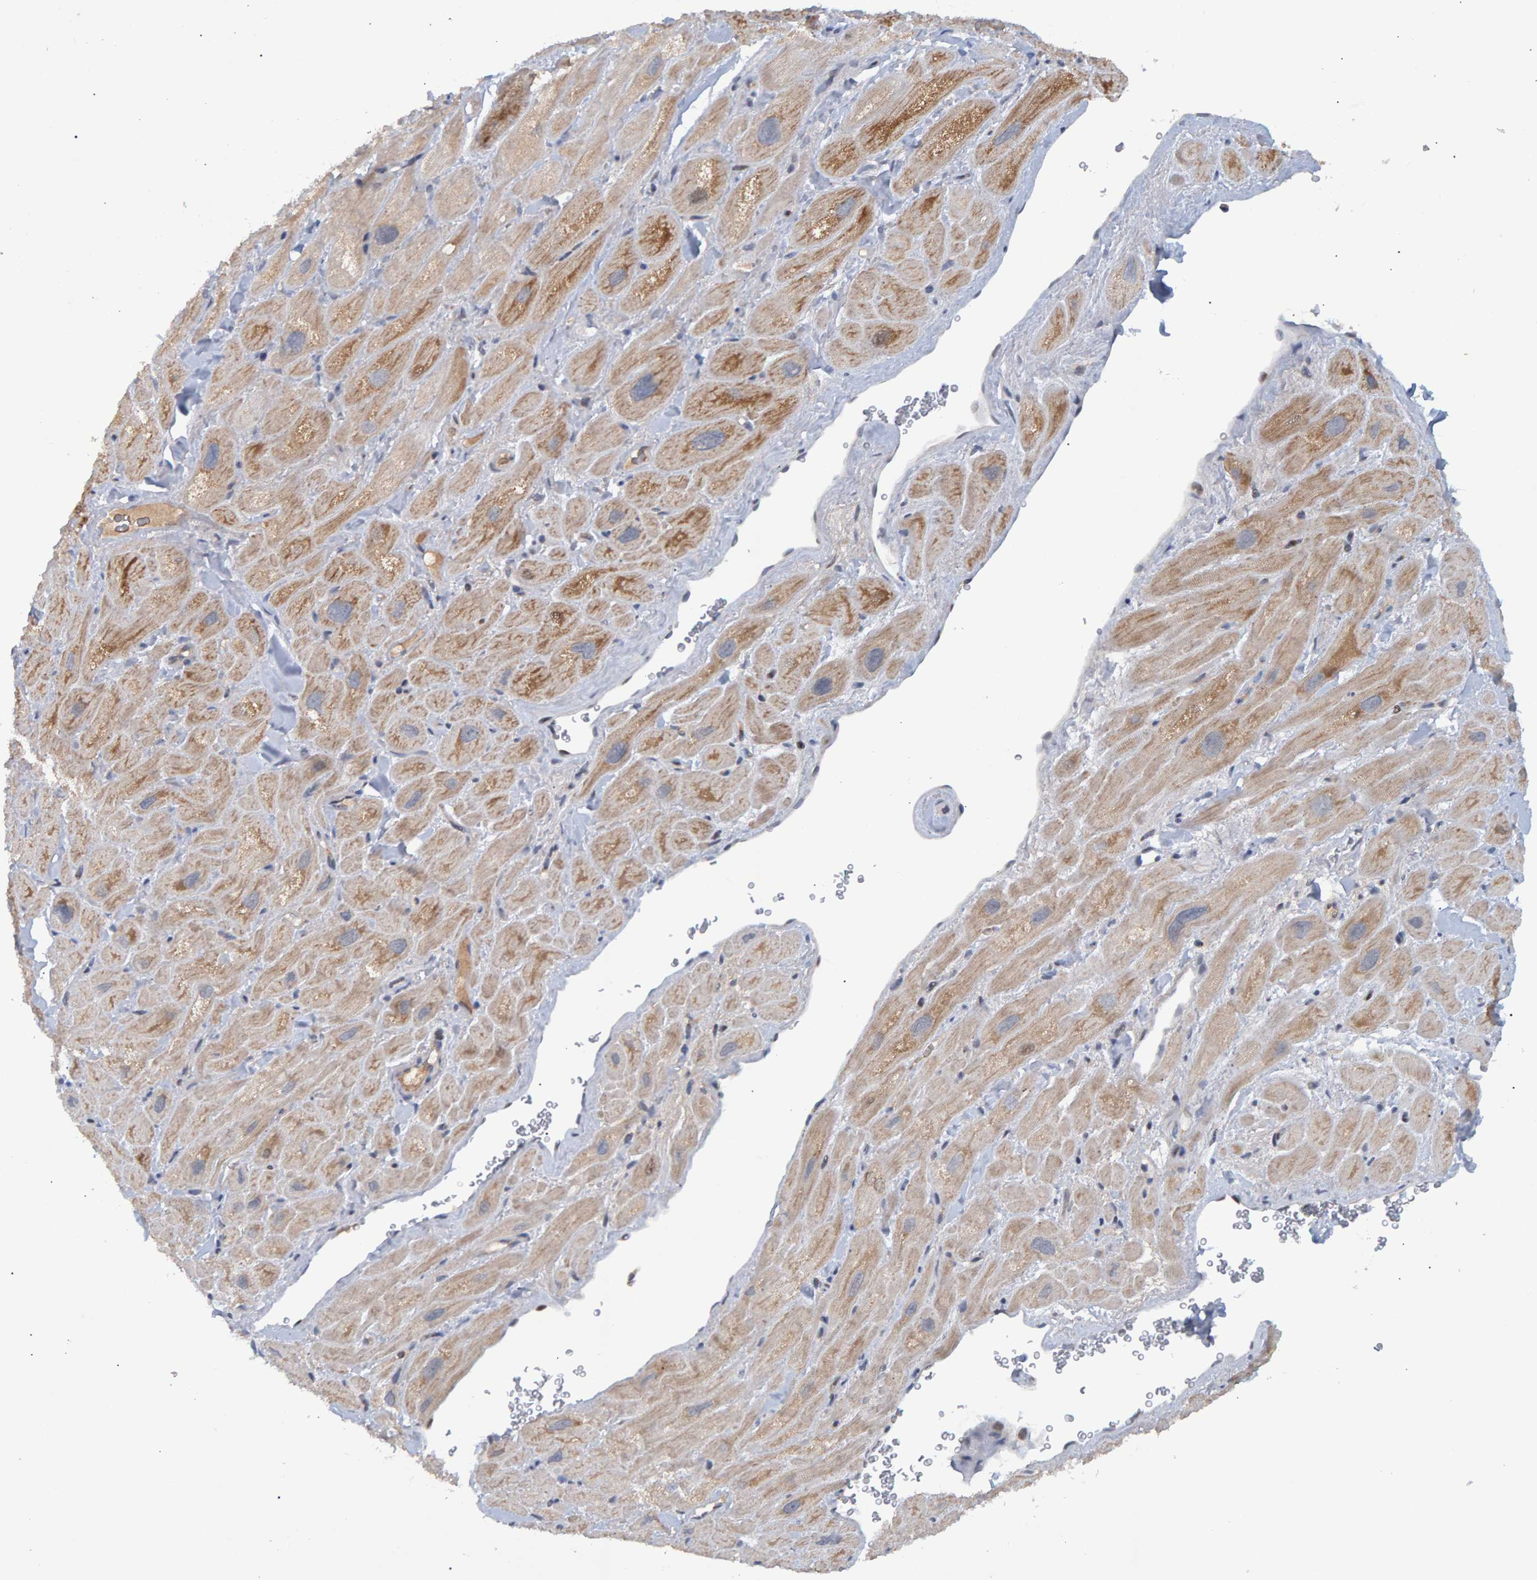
{"staining": {"intensity": "moderate", "quantity": ">75%", "location": "cytoplasmic/membranous"}, "tissue": "heart muscle", "cell_type": "Cardiomyocytes", "image_type": "normal", "snomed": [{"axis": "morphology", "description": "Normal tissue, NOS"}, {"axis": "topography", "description": "Heart"}], "caption": "Benign heart muscle was stained to show a protein in brown. There is medium levels of moderate cytoplasmic/membranous expression in about >75% of cardiomyocytes.", "gene": "ESRP1", "patient": {"sex": "male", "age": 49}}